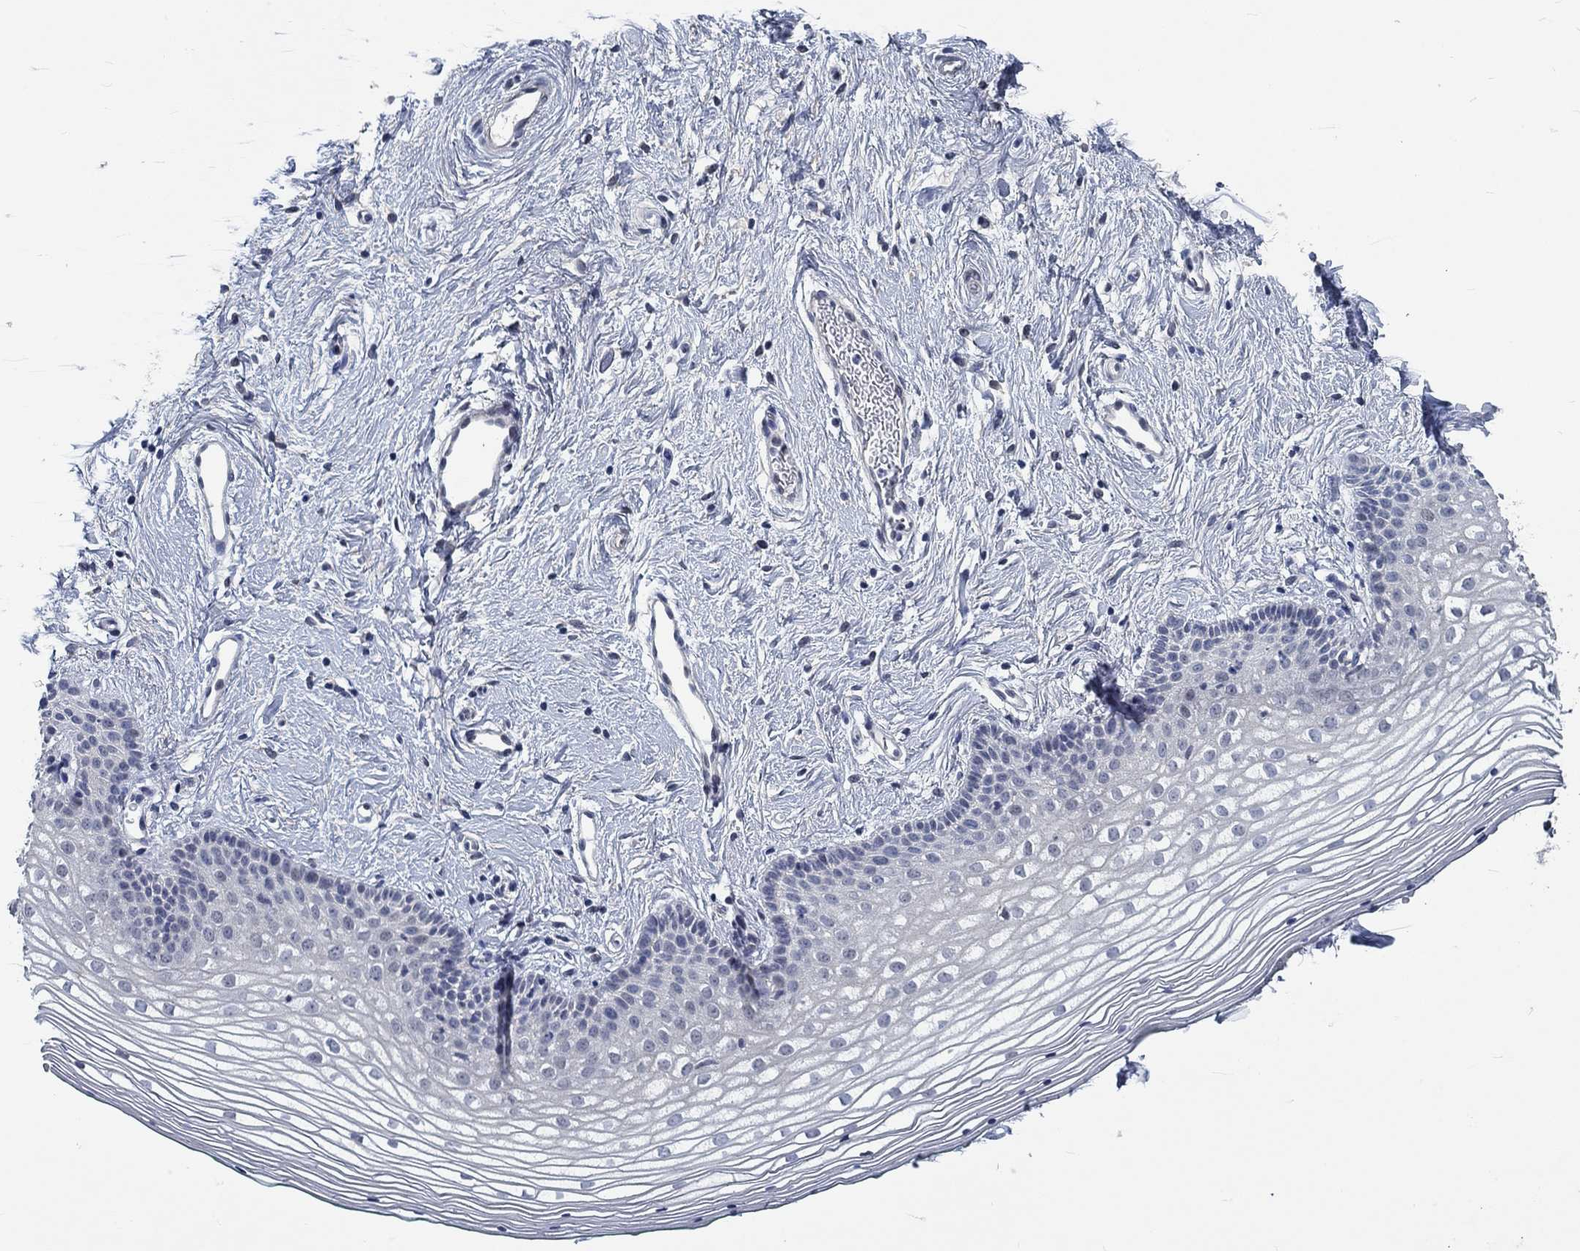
{"staining": {"intensity": "negative", "quantity": "none", "location": "none"}, "tissue": "vagina", "cell_type": "Squamous epithelial cells", "image_type": "normal", "snomed": [{"axis": "morphology", "description": "Normal tissue, NOS"}, {"axis": "topography", "description": "Vagina"}], "caption": "This is an immunohistochemistry (IHC) photomicrograph of normal human vagina. There is no expression in squamous epithelial cells.", "gene": "MYBPC1", "patient": {"sex": "female", "age": 36}}